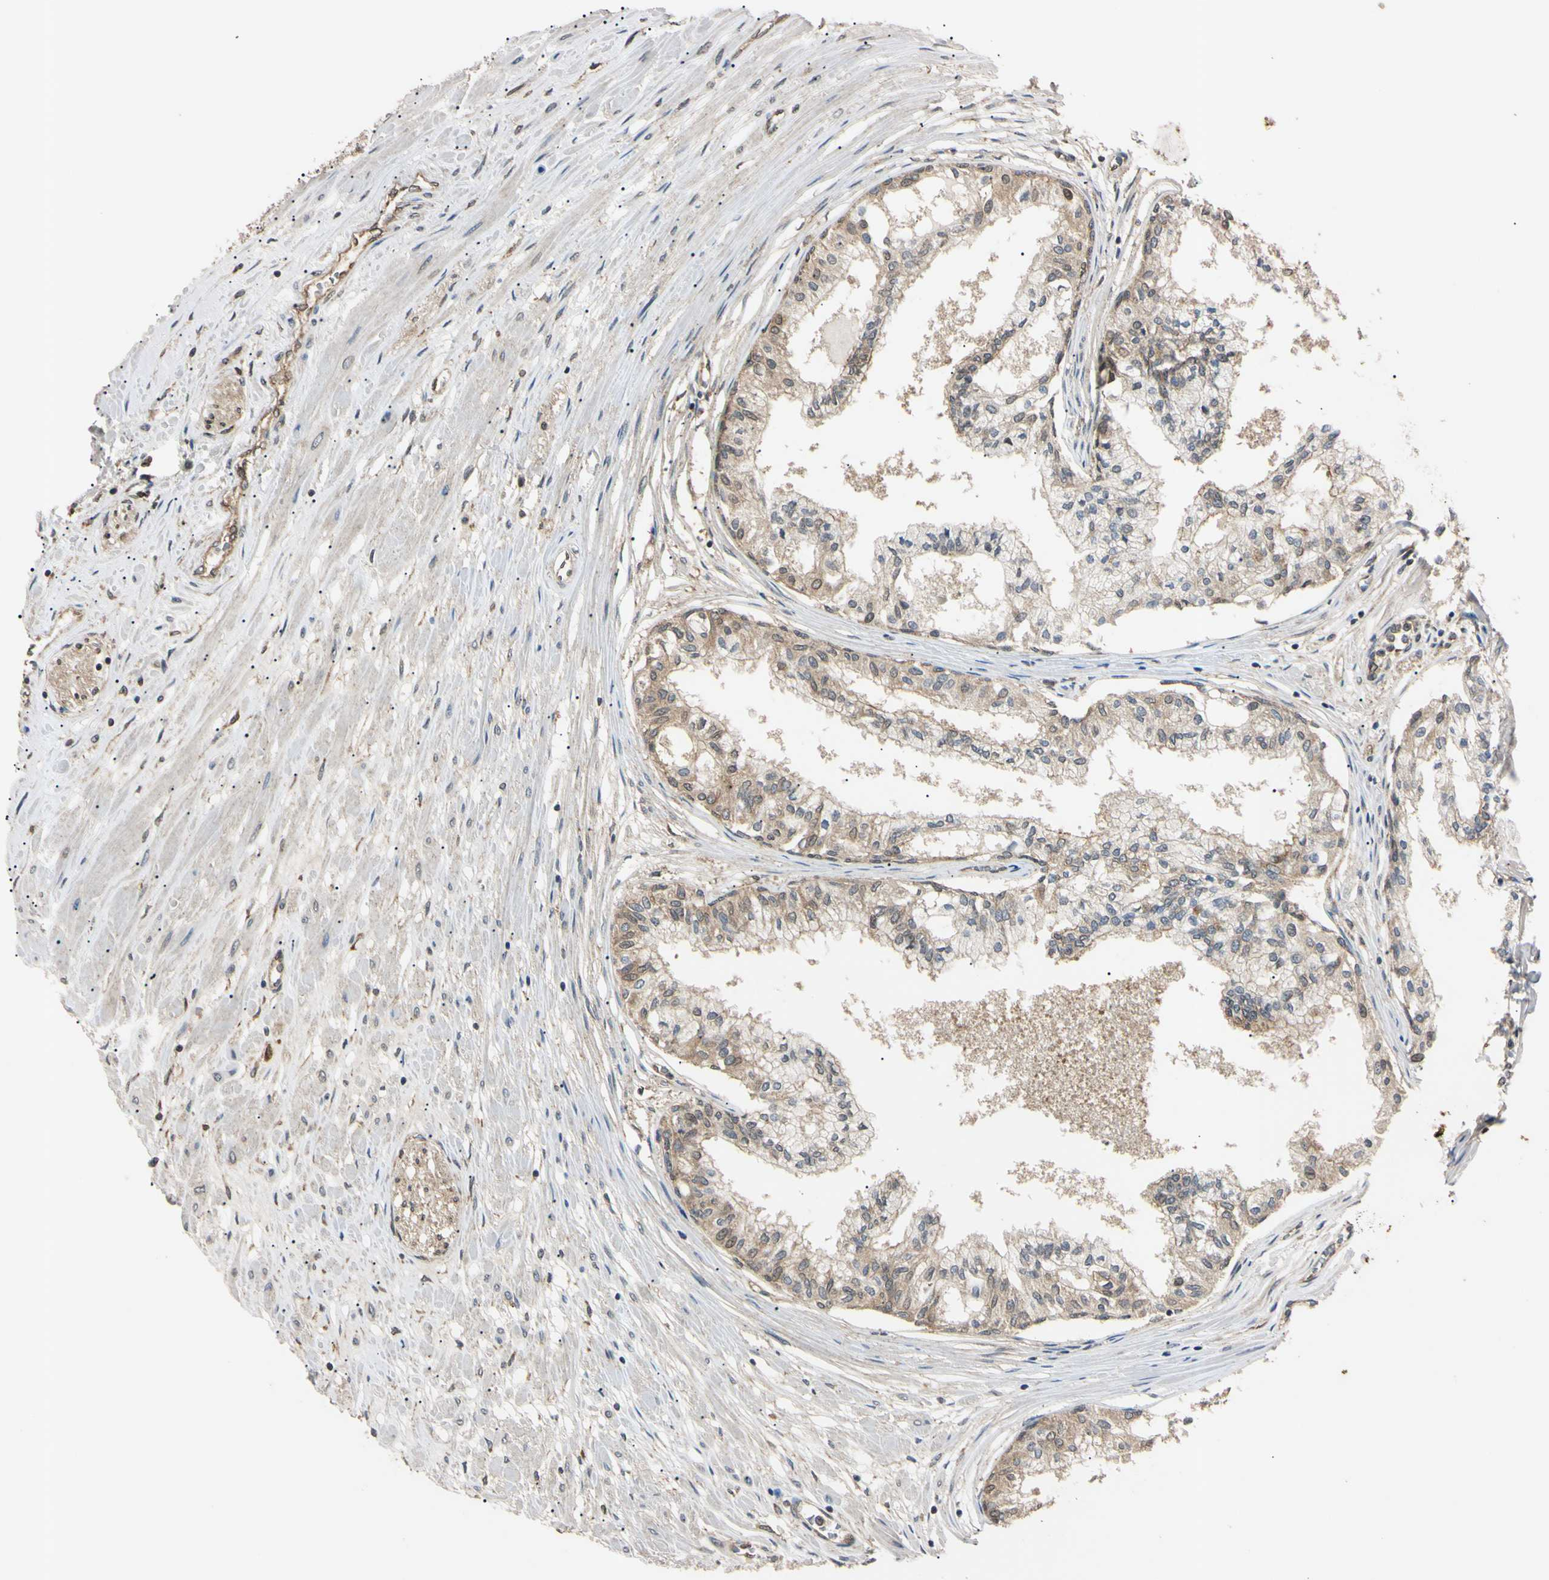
{"staining": {"intensity": "moderate", "quantity": "25%-75%", "location": "cytoplasmic/membranous"}, "tissue": "prostate", "cell_type": "Glandular cells", "image_type": "normal", "snomed": [{"axis": "morphology", "description": "Normal tissue, NOS"}, {"axis": "topography", "description": "Prostate"}, {"axis": "topography", "description": "Seminal veicle"}], "caption": "This photomicrograph shows immunohistochemistry staining of normal prostate, with medium moderate cytoplasmic/membranous expression in approximately 25%-75% of glandular cells.", "gene": "EPN1", "patient": {"sex": "male", "age": 60}}